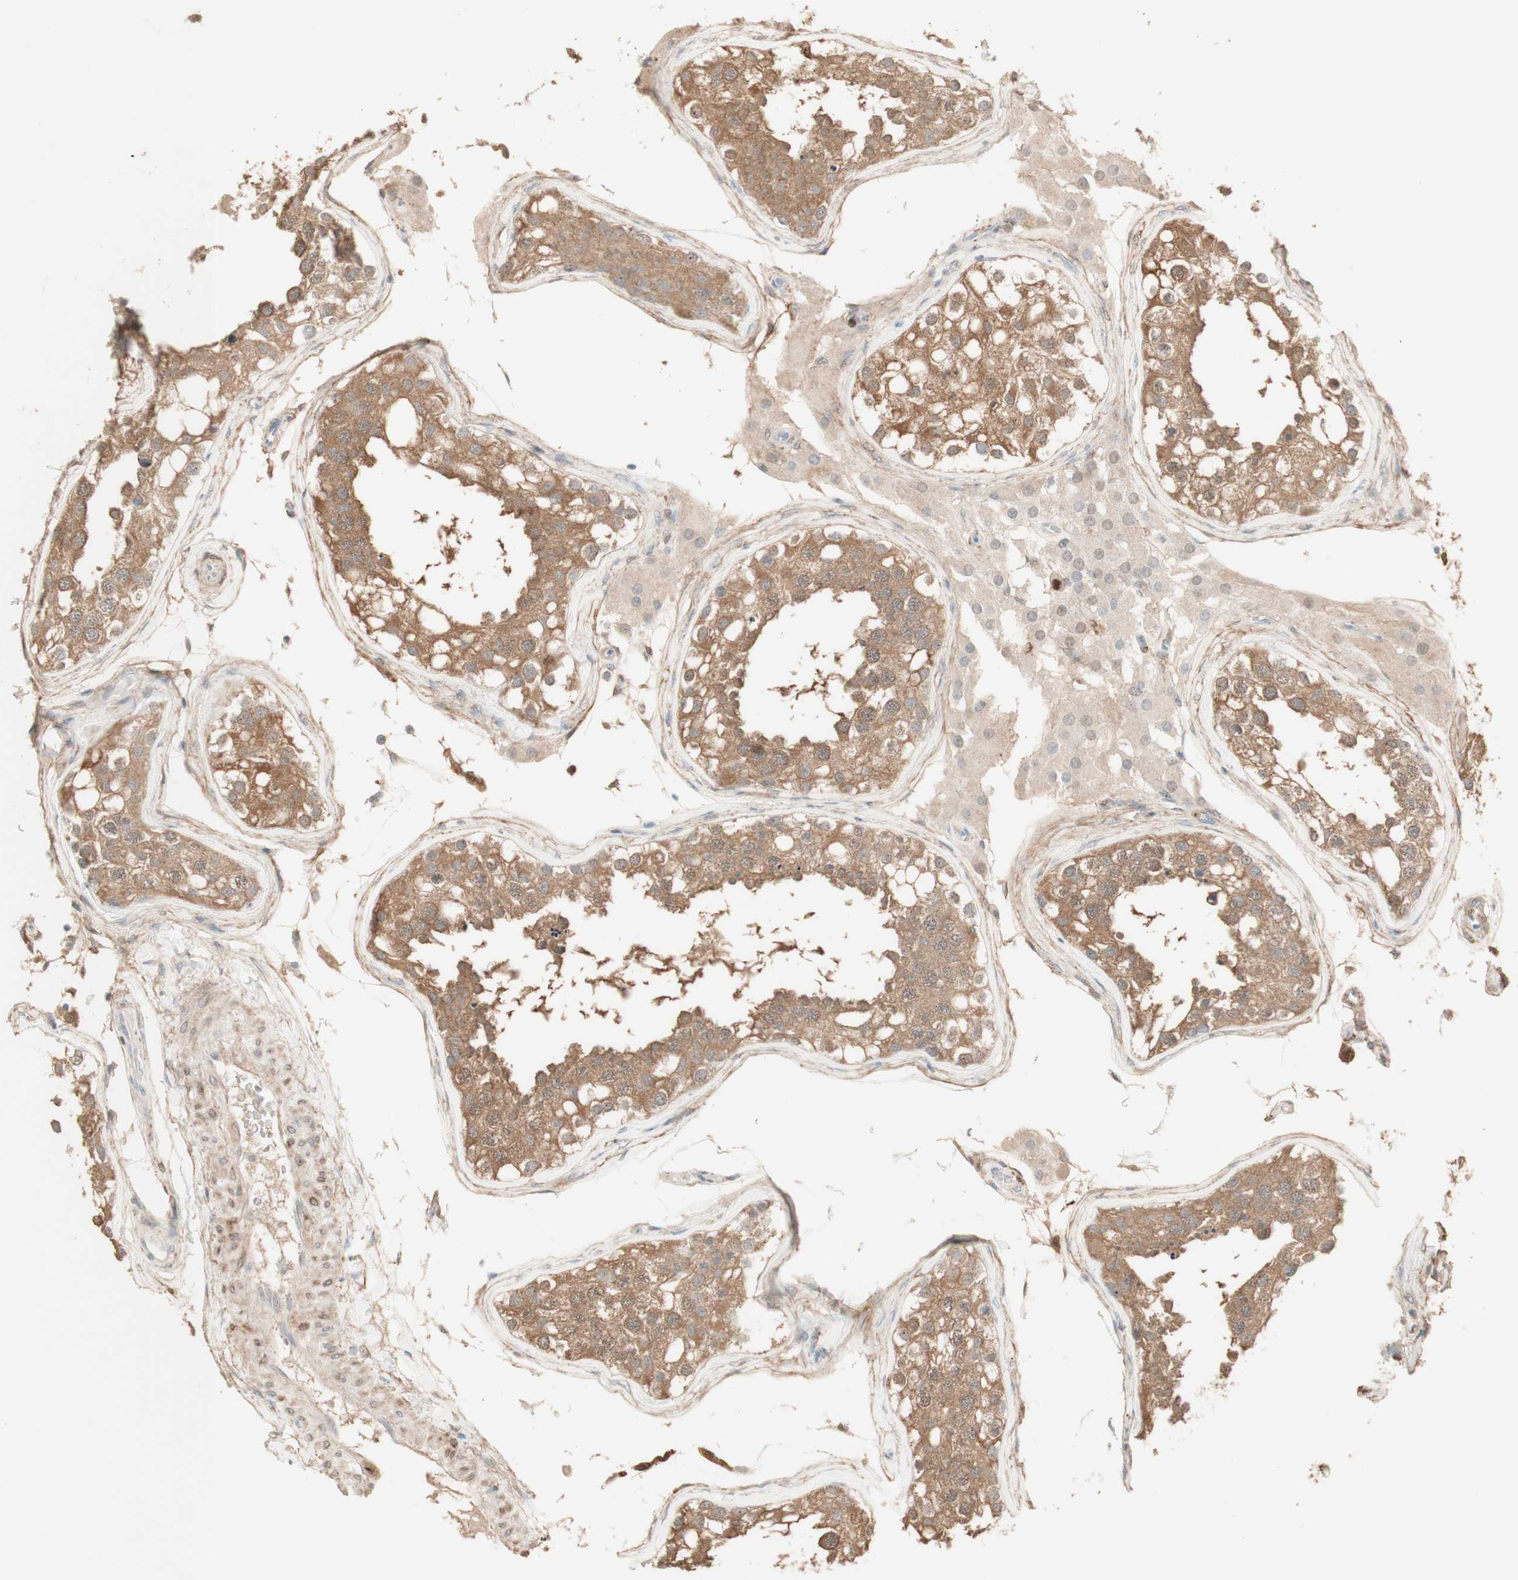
{"staining": {"intensity": "moderate", "quantity": ">75%", "location": "cytoplasmic/membranous"}, "tissue": "testis", "cell_type": "Cells in seminiferous ducts", "image_type": "normal", "snomed": [{"axis": "morphology", "description": "Normal tissue, NOS"}, {"axis": "topography", "description": "Testis"}], "caption": "Brown immunohistochemical staining in benign testis displays moderate cytoplasmic/membranous expression in approximately >75% of cells in seminiferous ducts. (DAB (3,3'-diaminobenzidine) = brown stain, brightfield microscopy at high magnification).", "gene": "MUC3A", "patient": {"sex": "male", "age": 68}}